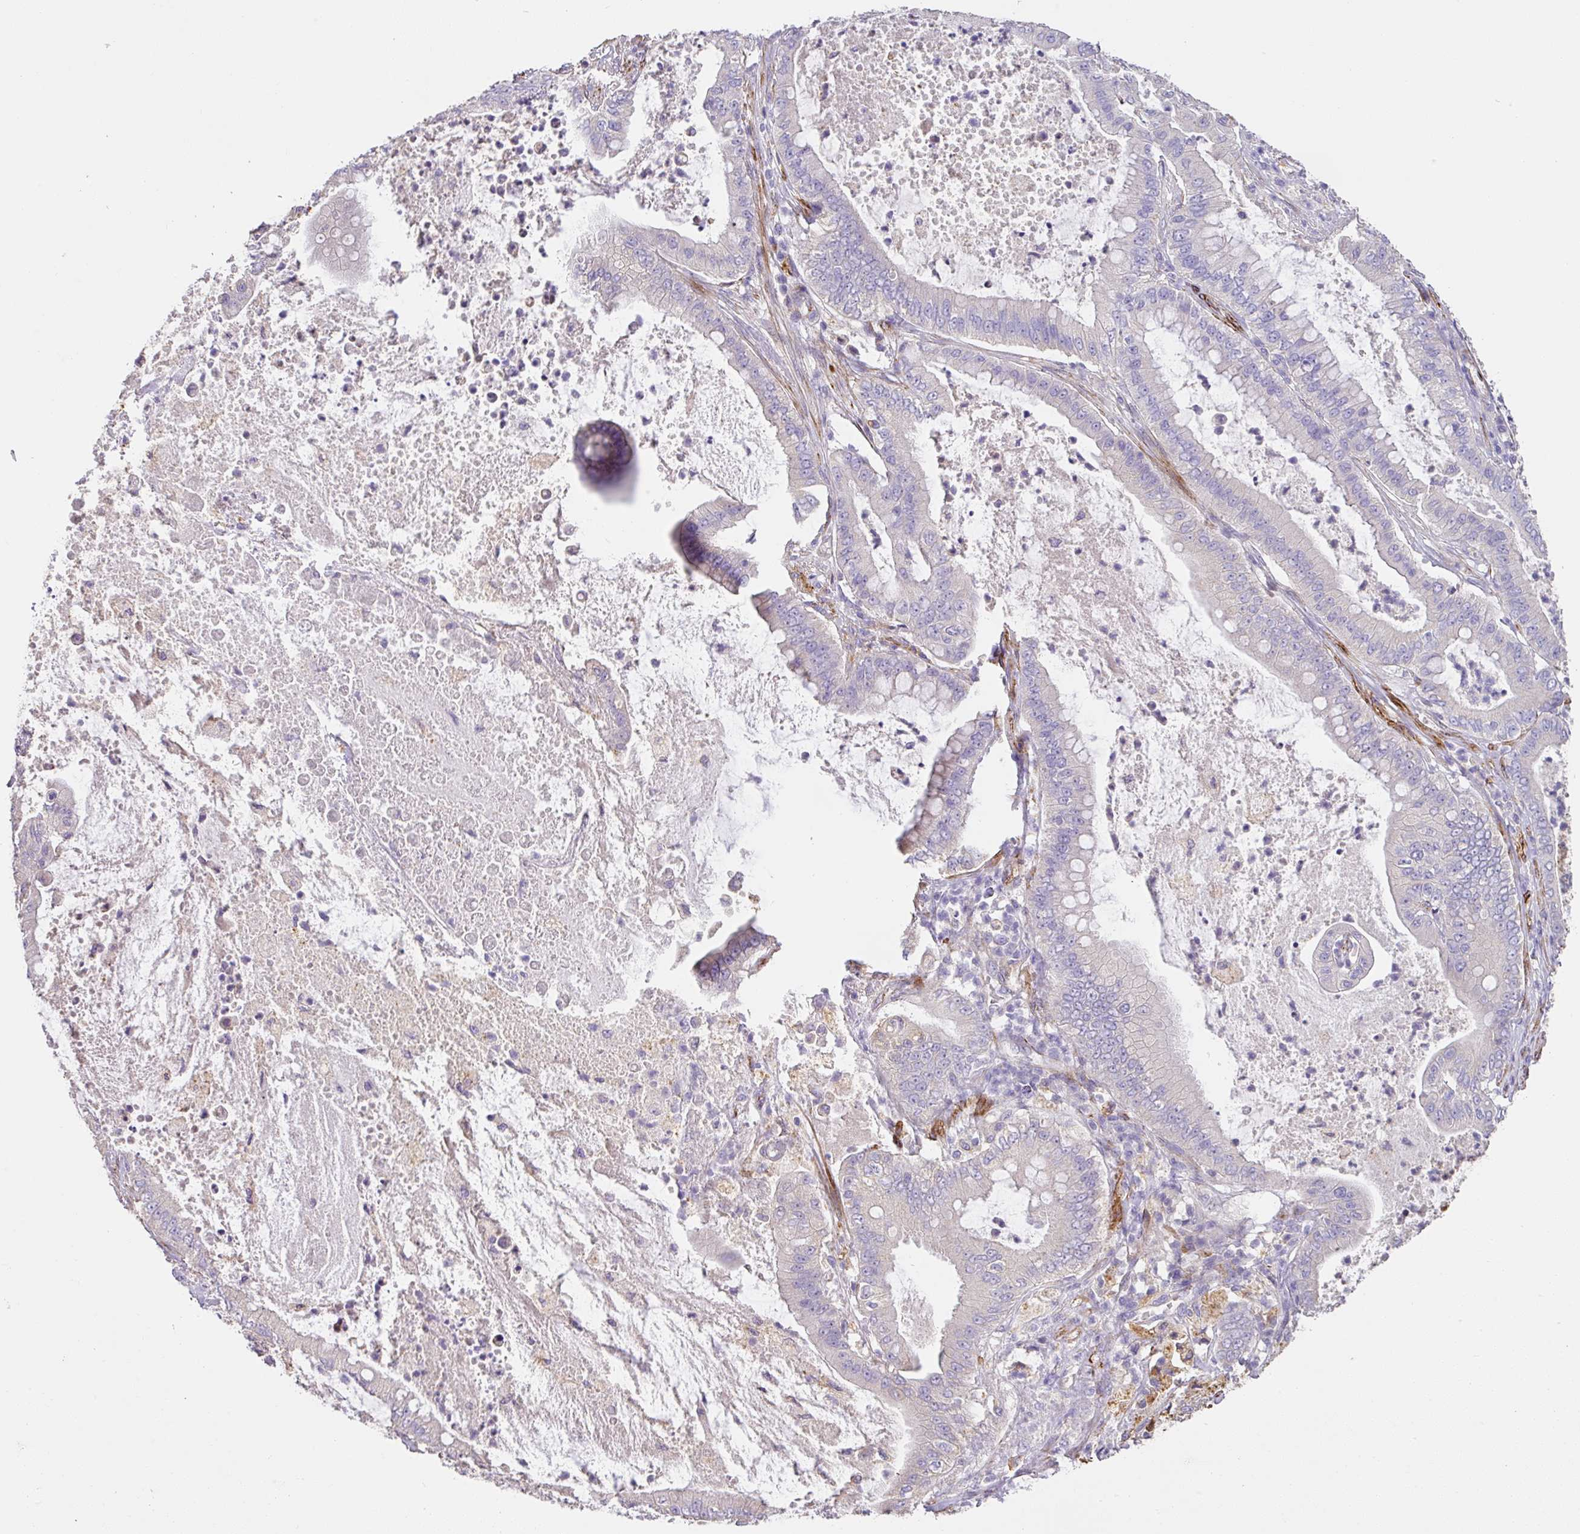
{"staining": {"intensity": "negative", "quantity": "none", "location": "none"}, "tissue": "pancreatic cancer", "cell_type": "Tumor cells", "image_type": "cancer", "snomed": [{"axis": "morphology", "description": "Adenocarcinoma, NOS"}, {"axis": "topography", "description": "Pancreas"}], "caption": "High magnification brightfield microscopy of pancreatic cancer (adenocarcinoma) stained with DAB (3,3'-diaminobenzidine) (brown) and counterstained with hematoxylin (blue): tumor cells show no significant positivity.", "gene": "SLC25A17", "patient": {"sex": "male", "age": 71}}